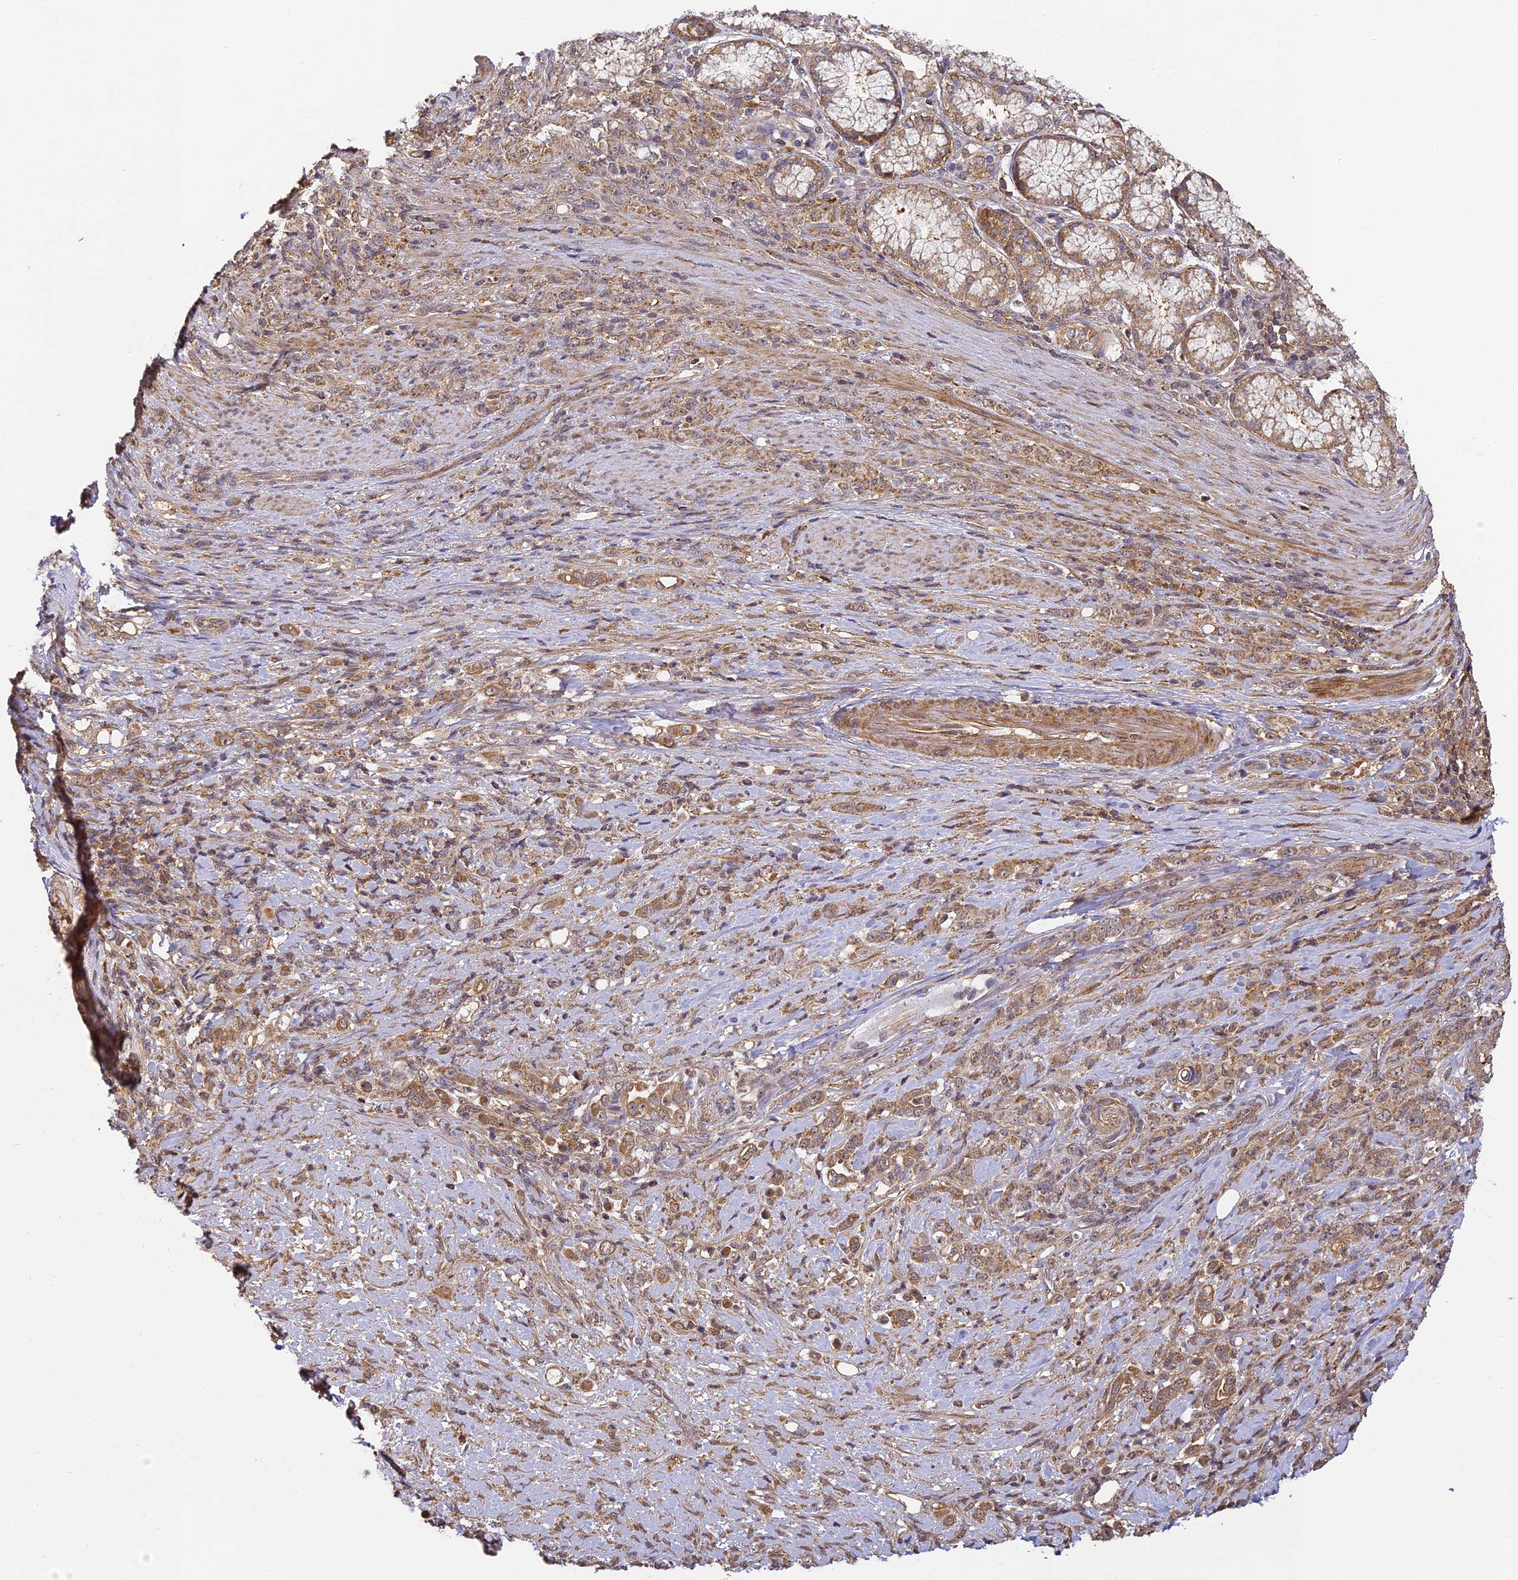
{"staining": {"intensity": "moderate", "quantity": ">75%", "location": "cytoplasmic/membranous"}, "tissue": "stomach cancer", "cell_type": "Tumor cells", "image_type": "cancer", "snomed": [{"axis": "morphology", "description": "Adenocarcinoma, NOS"}, {"axis": "topography", "description": "Stomach"}], "caption": "Human stomach cancer (adenocarcinoma) stained for a protein (brown) shows moderate cytoplasmic/membranous positive expression in about >75% of tumor cells.", "gene": "ZNF443", "patient": {"sex": "female", "age": 79}}